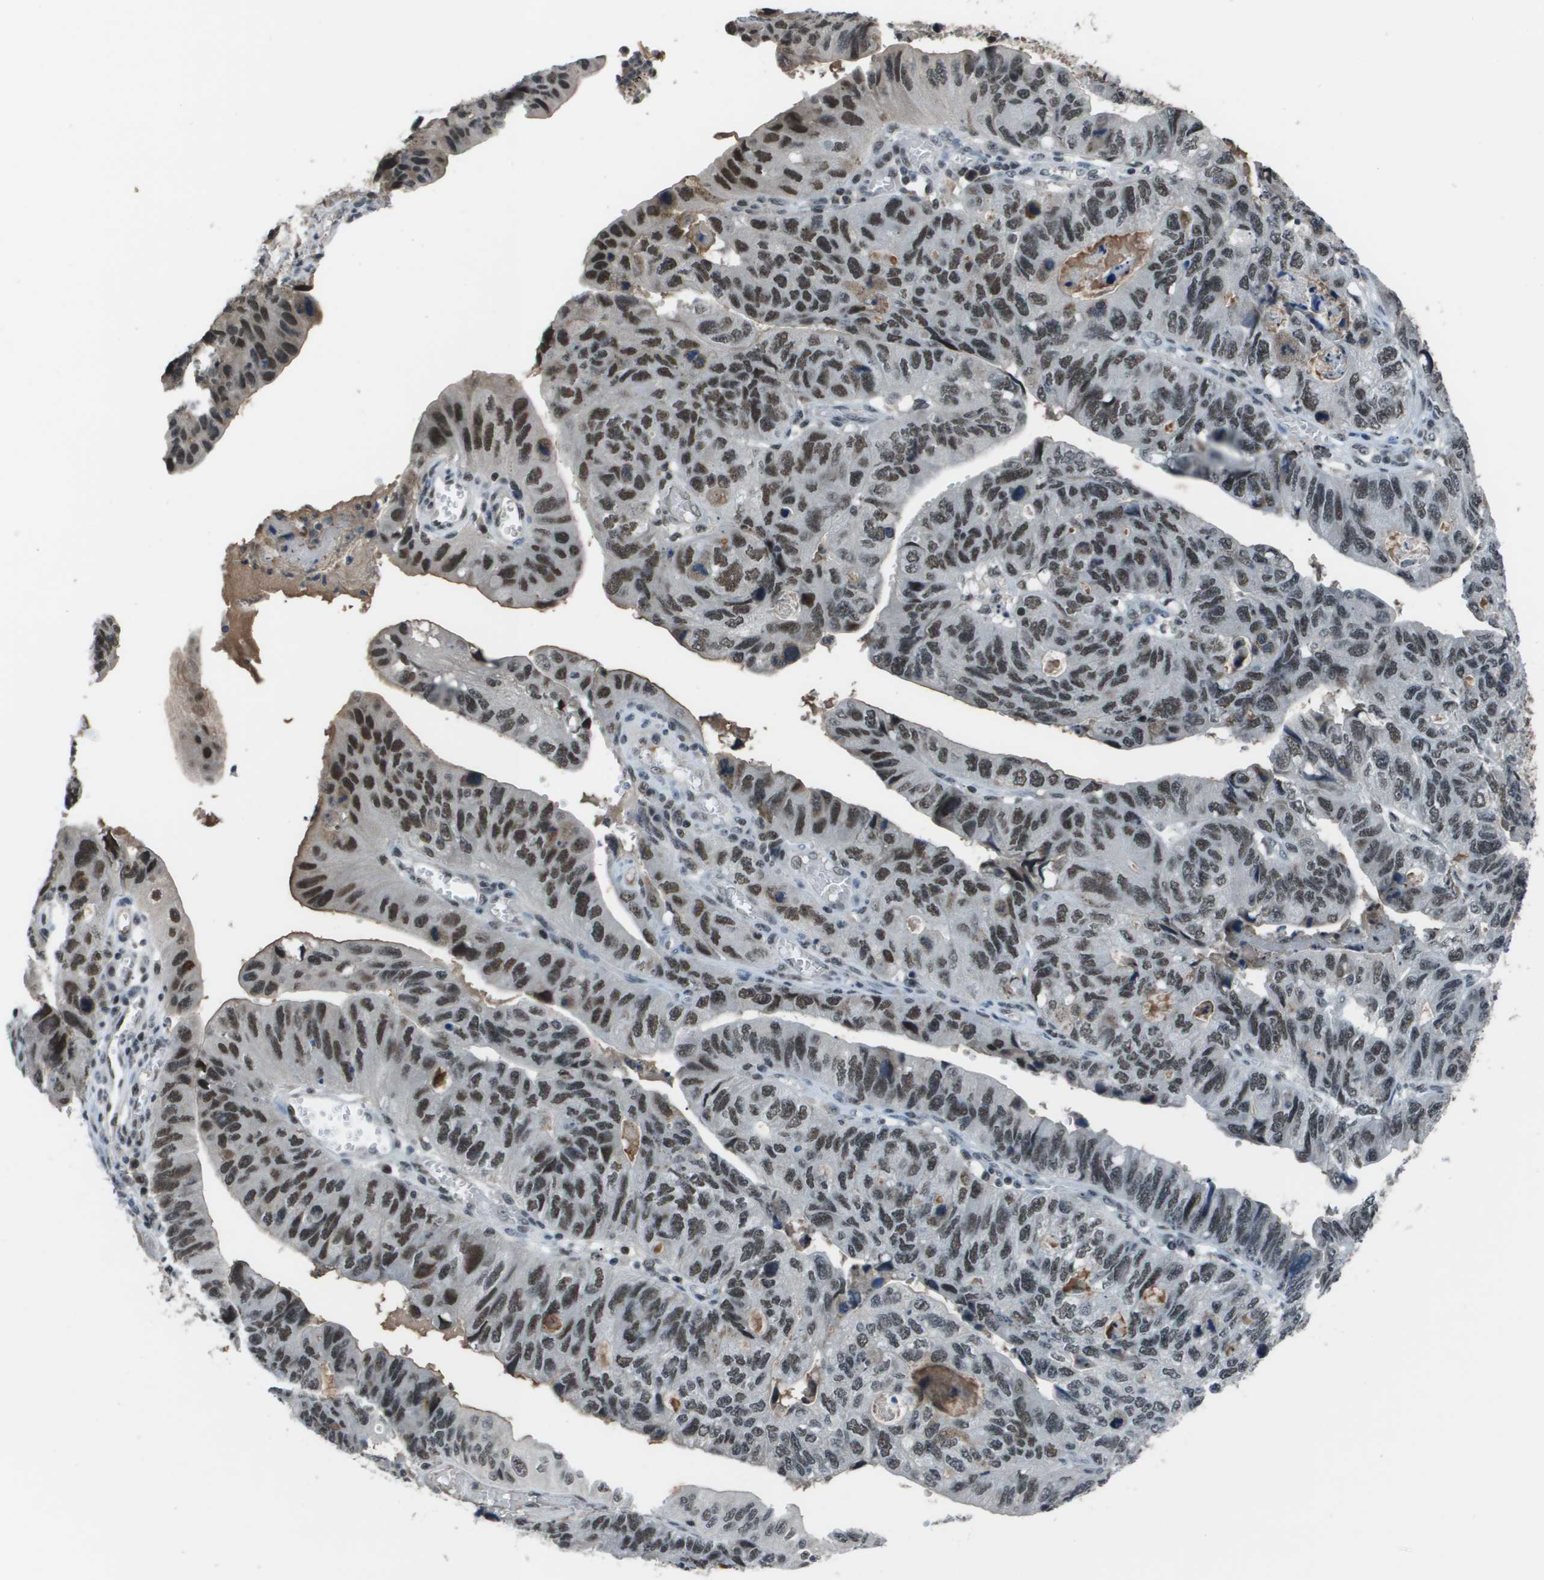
{"staining": {"intensity": "moderate", "quantity": ">75%", "location": "nuclear"}, "tissue": "stomach cancer", "cell_type": "Tumor cells", "image_type": "cancer", "snomed": [{"axis": "morphology", "description": "Adenocarcinoma, NOS"}, {"axis": "topography", "description": "Stomach"}], "caption": "The photomicrograph reveals immunohistochemical staining of adenocarcinoma (stomach). There is moderate nuclear expression is present in about >75% of tumor cells.", "gene": "THRAP3", "patient": {"sex": "male", "age": 59}}